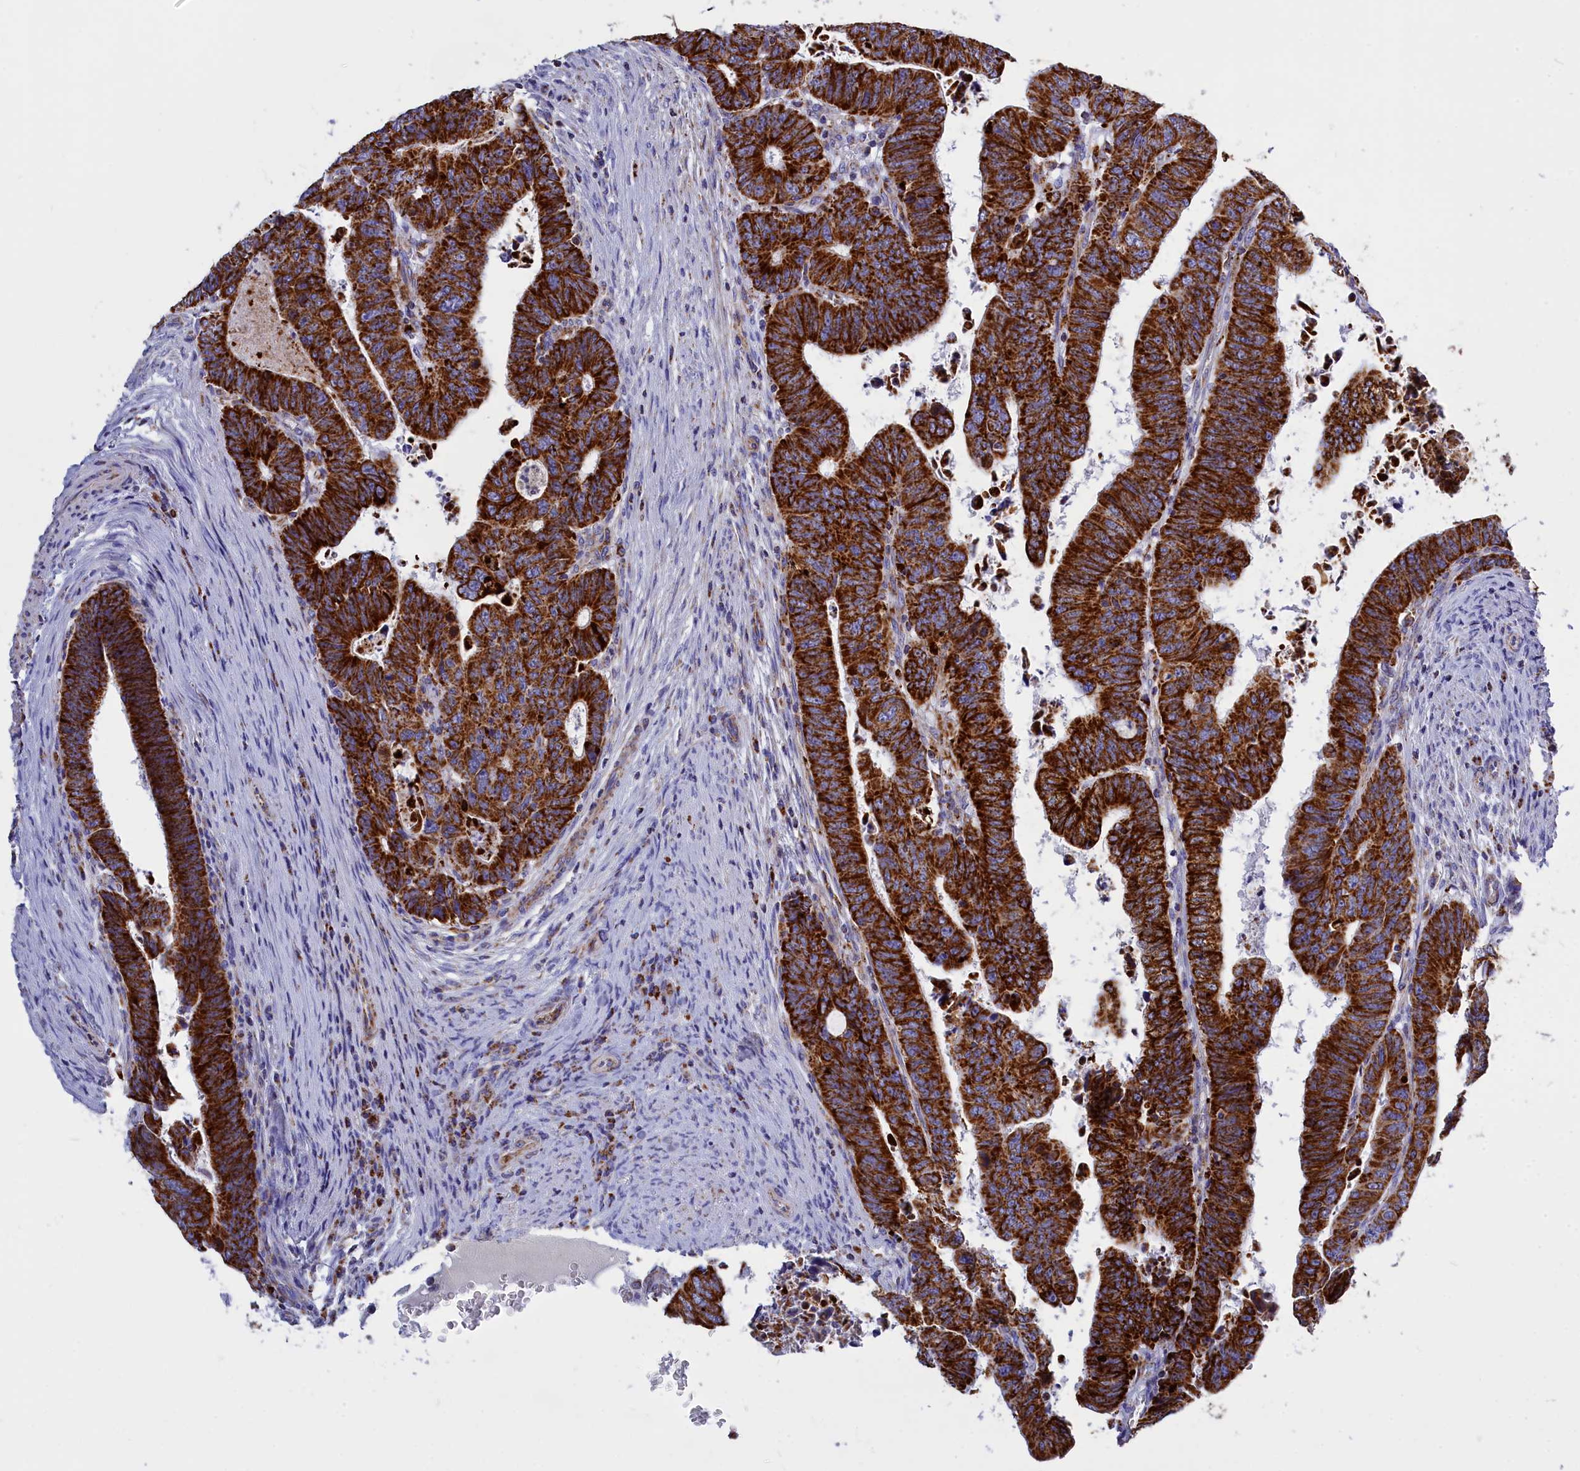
{"staining": {"intensity": "strong", "quantity": ">75%", "location": "cytoplasmic/membranous"}, "tissue": "colorectal cancer", "cell_type": "Tumor cells", "image_type": "cancer", "snomed": [{"axis": "morphology", "description": "Normal tissue, NOS"}, {"axis": "morphology", "description": "Adenocarcinoma, NOS"}, {"axis": "topography", "description": "Rectum"}], "caption": "Tumor cells show high levels of strong cytoplasmic/membranous positivity in approximately >75% of cells in human colorectal cancer (adenocarcinoma).", "gene": "VDAC2", "patient": {"sex": "female", "age": 65}}